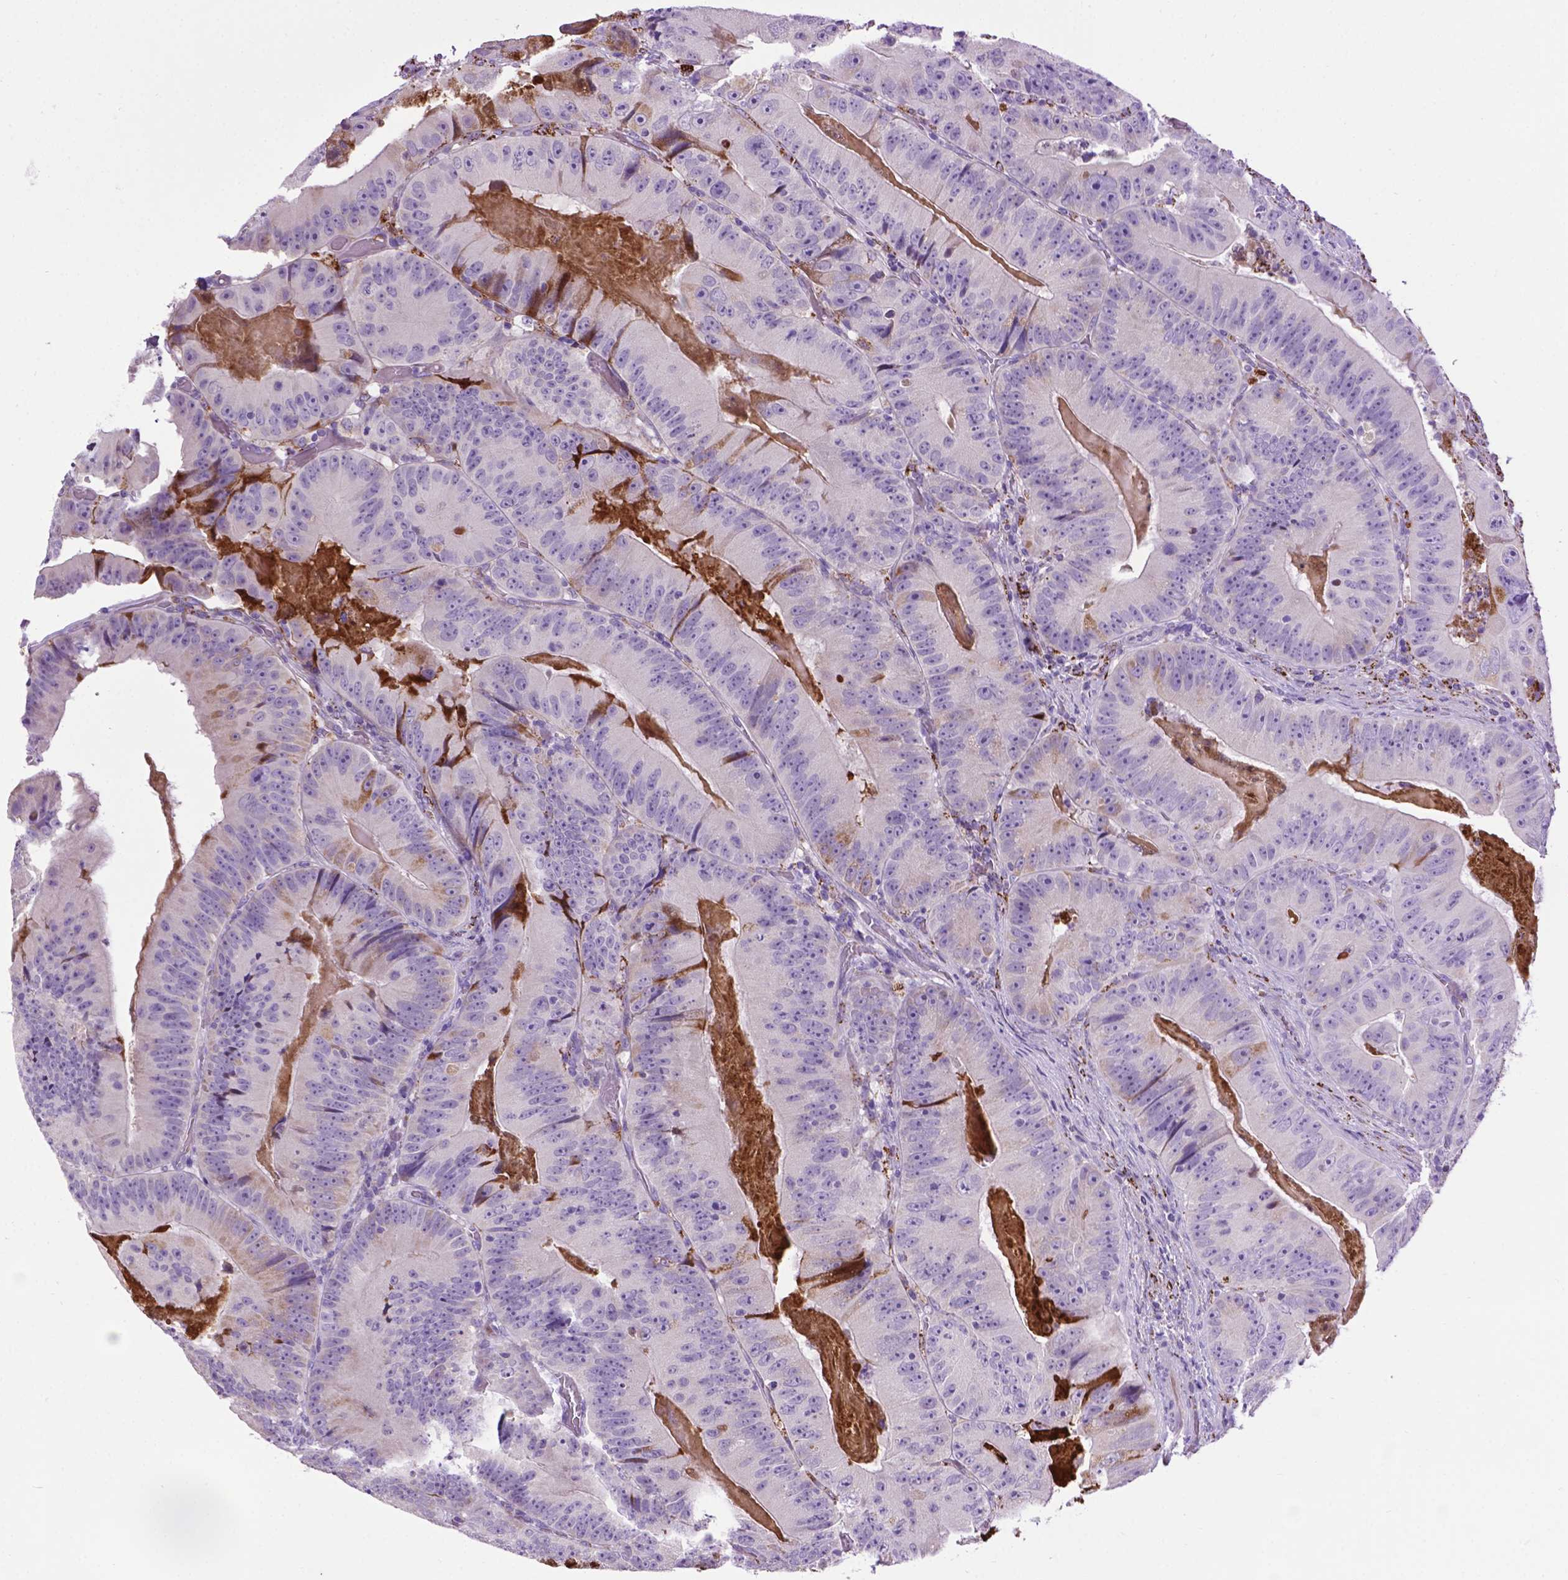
{"staining": {"intensity": "negative", "quantity": "none", "location": "none"}, "tissue": "colorectal cancer", "cell_type": "Tumor cells", "image_type": "cancer", "snomed": [{"axis": "morphology", "description": "Adenocarcinoma, NOS"}, {"axis": "topography", "description": "Colon"}], "caption": "A histopathology image of human colorectal cancer (adenocarcinoma) is negative for staining in tumor cells.", "gene": "TMEM132E", "patient": {"sex": "female", "age": 86}}